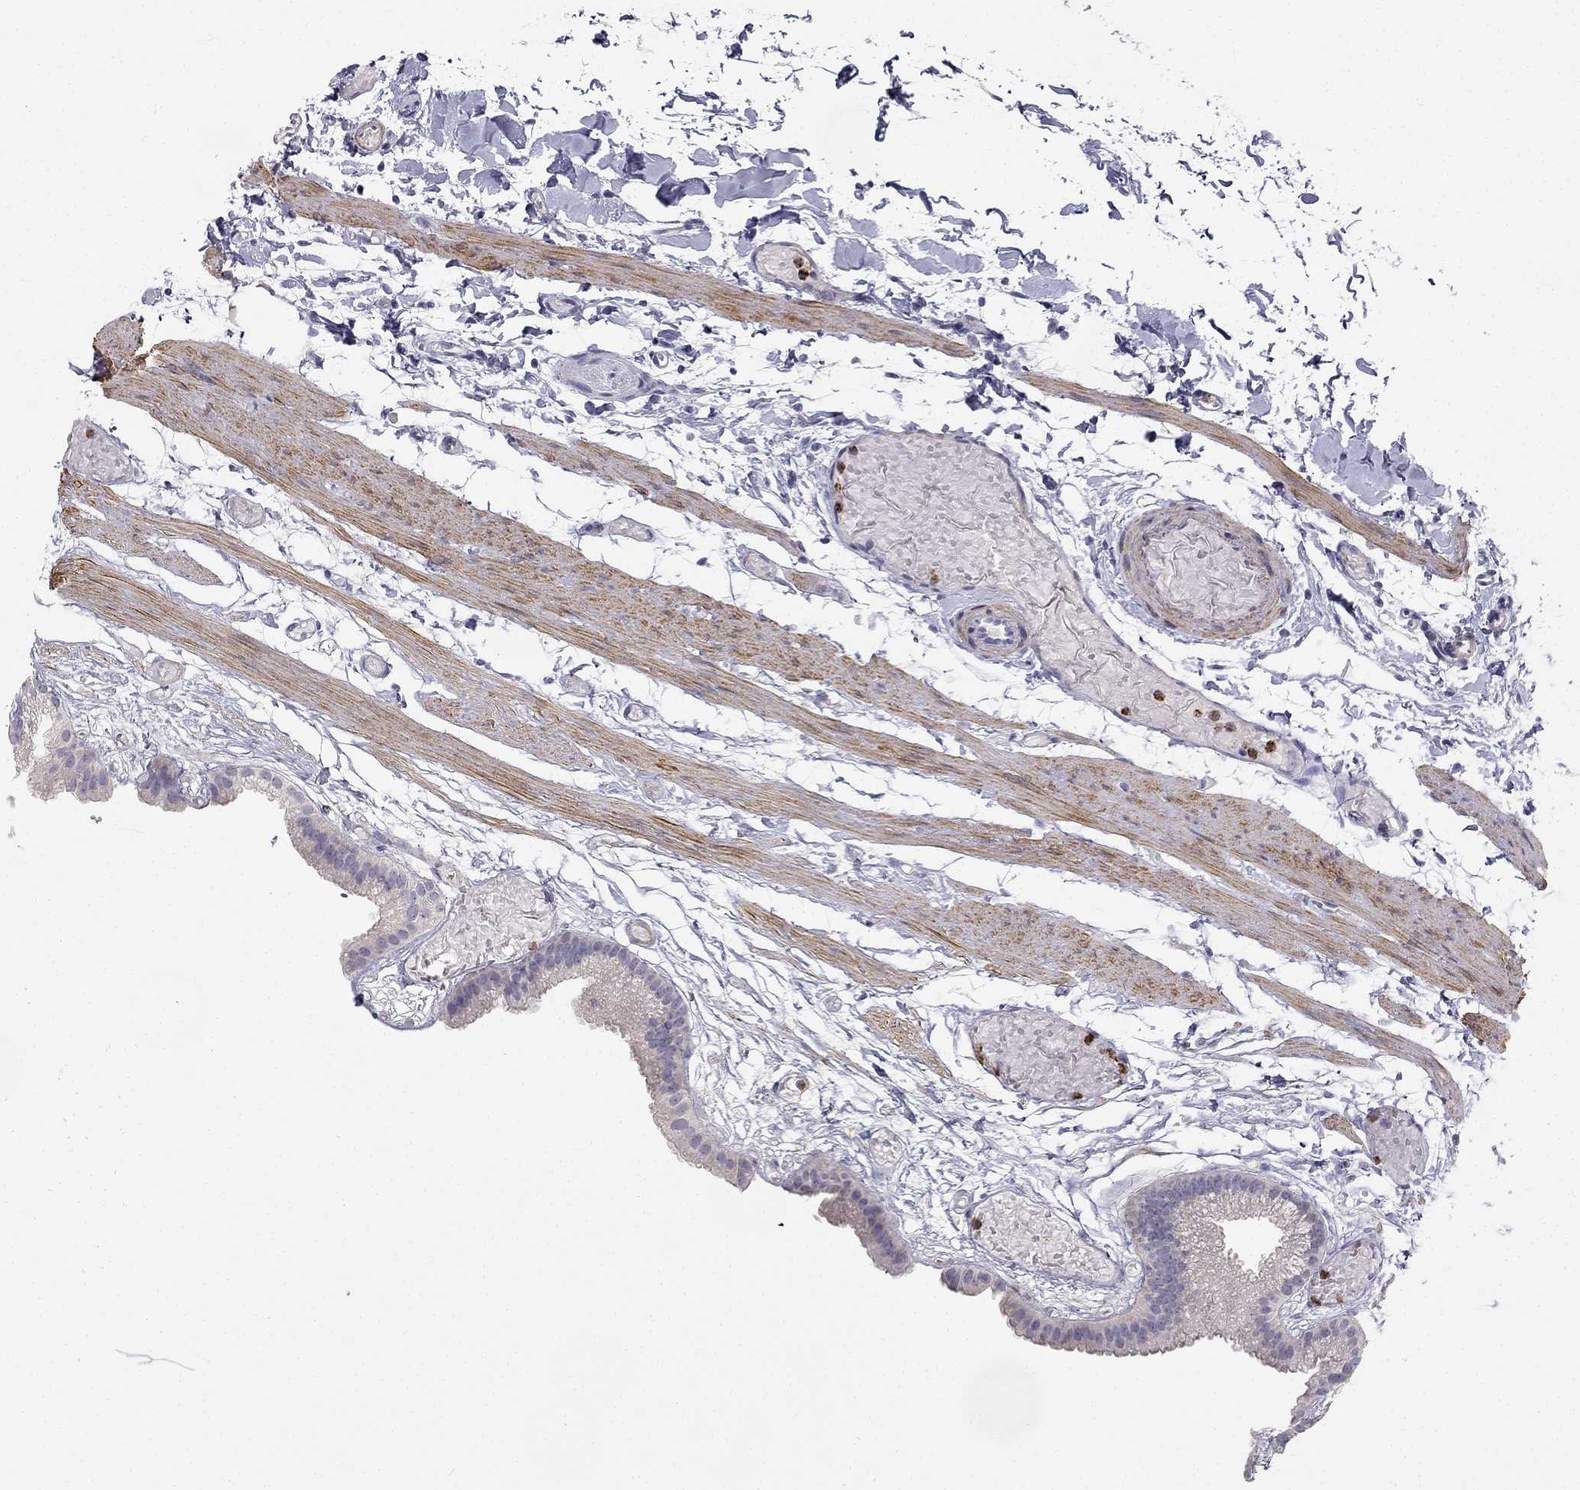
{"staining": {"intensity": "negative", "quantity": "none", "location": "none"}, "tissue": "gallbladder", "cell_type": "Glandular cells", "image_type": "normal", "snomed": [{"axis": "morphology", "description": "Normal tissue, NOS"}, {"axis": "topography", "description": "Gallbladder"}], "caption": "Immunohistochemistry (IHC) histopathology image of unremarkable gallbladder: gallbladder stained with DAB (3,3'-diaminobenzidine) displays no significant protein expression in glandular cells.", "gene": "C16orf89", "patient": {"sex": "female", "age": 45}}